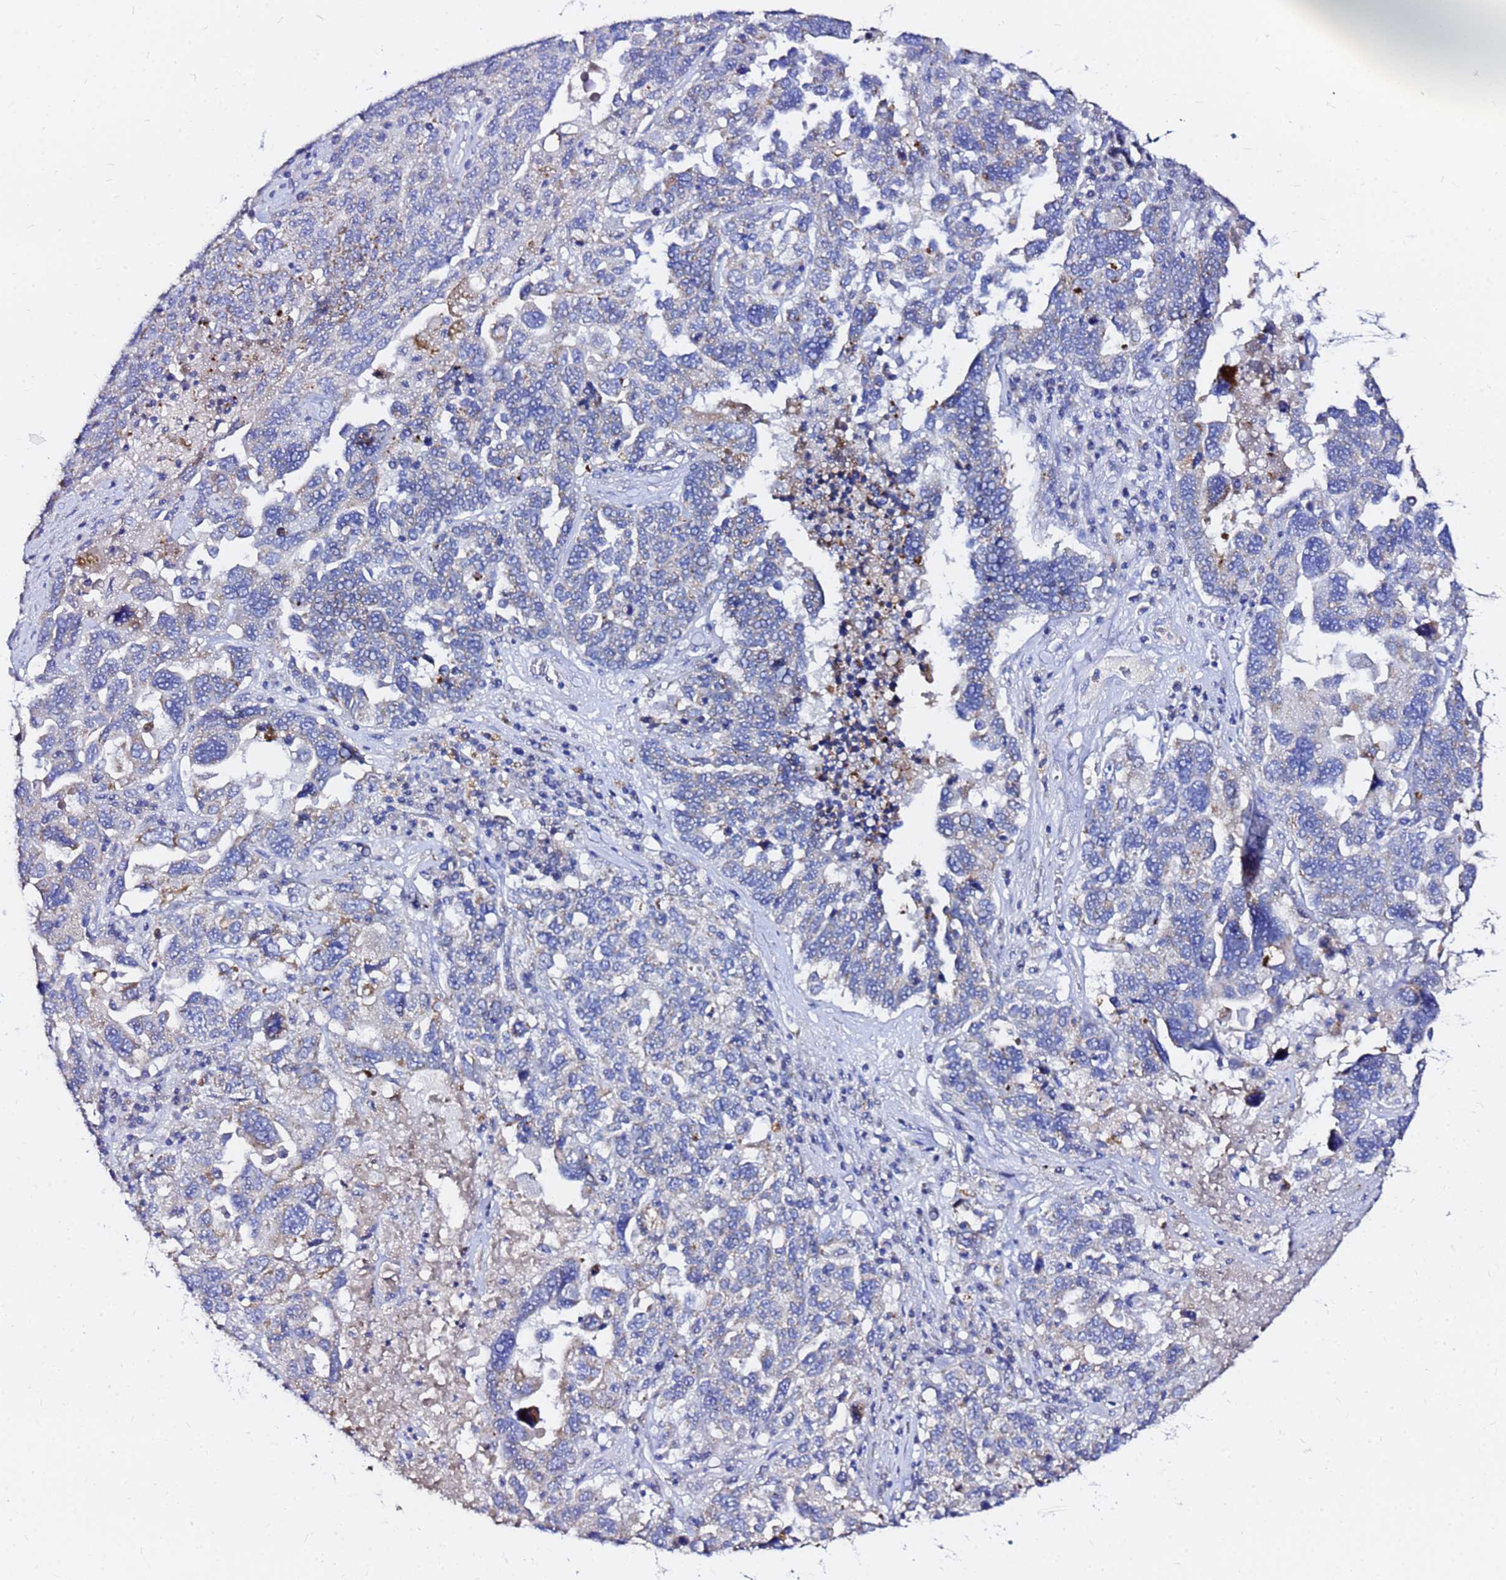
{"staining": {"intensity": "weak", "quantity": "<25%", "location": "cytoplasmic/membranous"}, "tissue": "ovarian cancer", "cell_type": "Tumor cells", "image_type": "cancer", "snomed": [{"axis": "morphology", "description": "Carcinoma, endometroid"}, {"axis": "topography", "description": "Ovary"}], "caption": "DAB immunohistochemical staining of human ovarian cancer (endometroid carcinoma) displays no significant positivity in tumor cells. (DAB (3,3'-diaminobenzidine) immunohistochemistry, high magnification).", "gene": "FAM183A", "patient": {"sex": "female", "age": 62}}